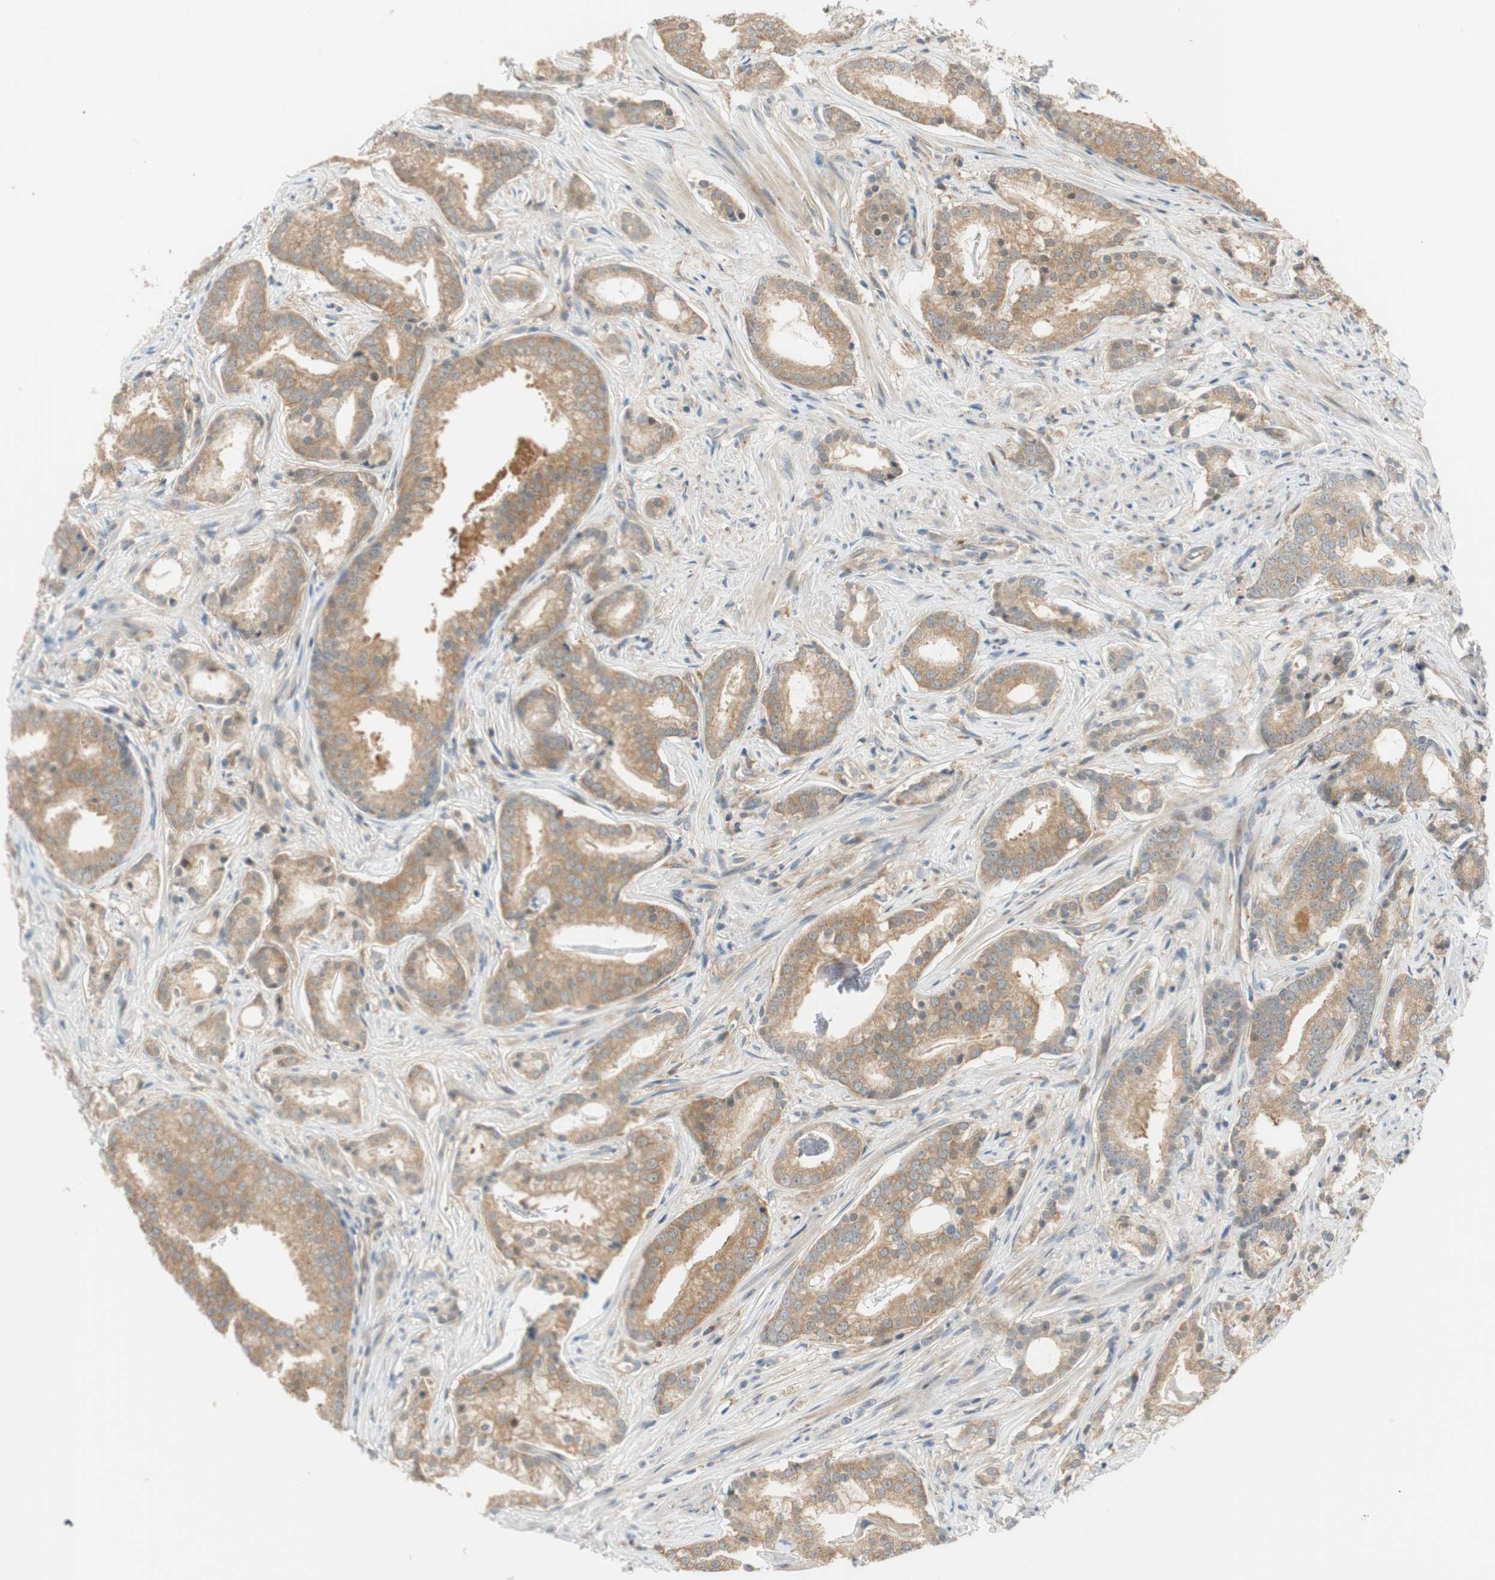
{"staining": {"intensity": "weak", "quantity": ">75%", "location": "cytoplasmic/membranous"}, "tissue": "prostate cancer", "cell_type": "Tumor cells", "image_type": "cancer", "snomed": [{"axis": "morphology", "description": "Adenocarcinoma, Low grade"}, {"axis": "topography", "description": "Prostate"}], "caption": "The histopathology image demonstrates a brown stain indicating the presence of a protein in the cytoplasmic/membranous of tumor cells in low-grade adenocarcinoma (prostate).", "gene": "GATD1", "patient": {"sex": "male", "age": 58}}